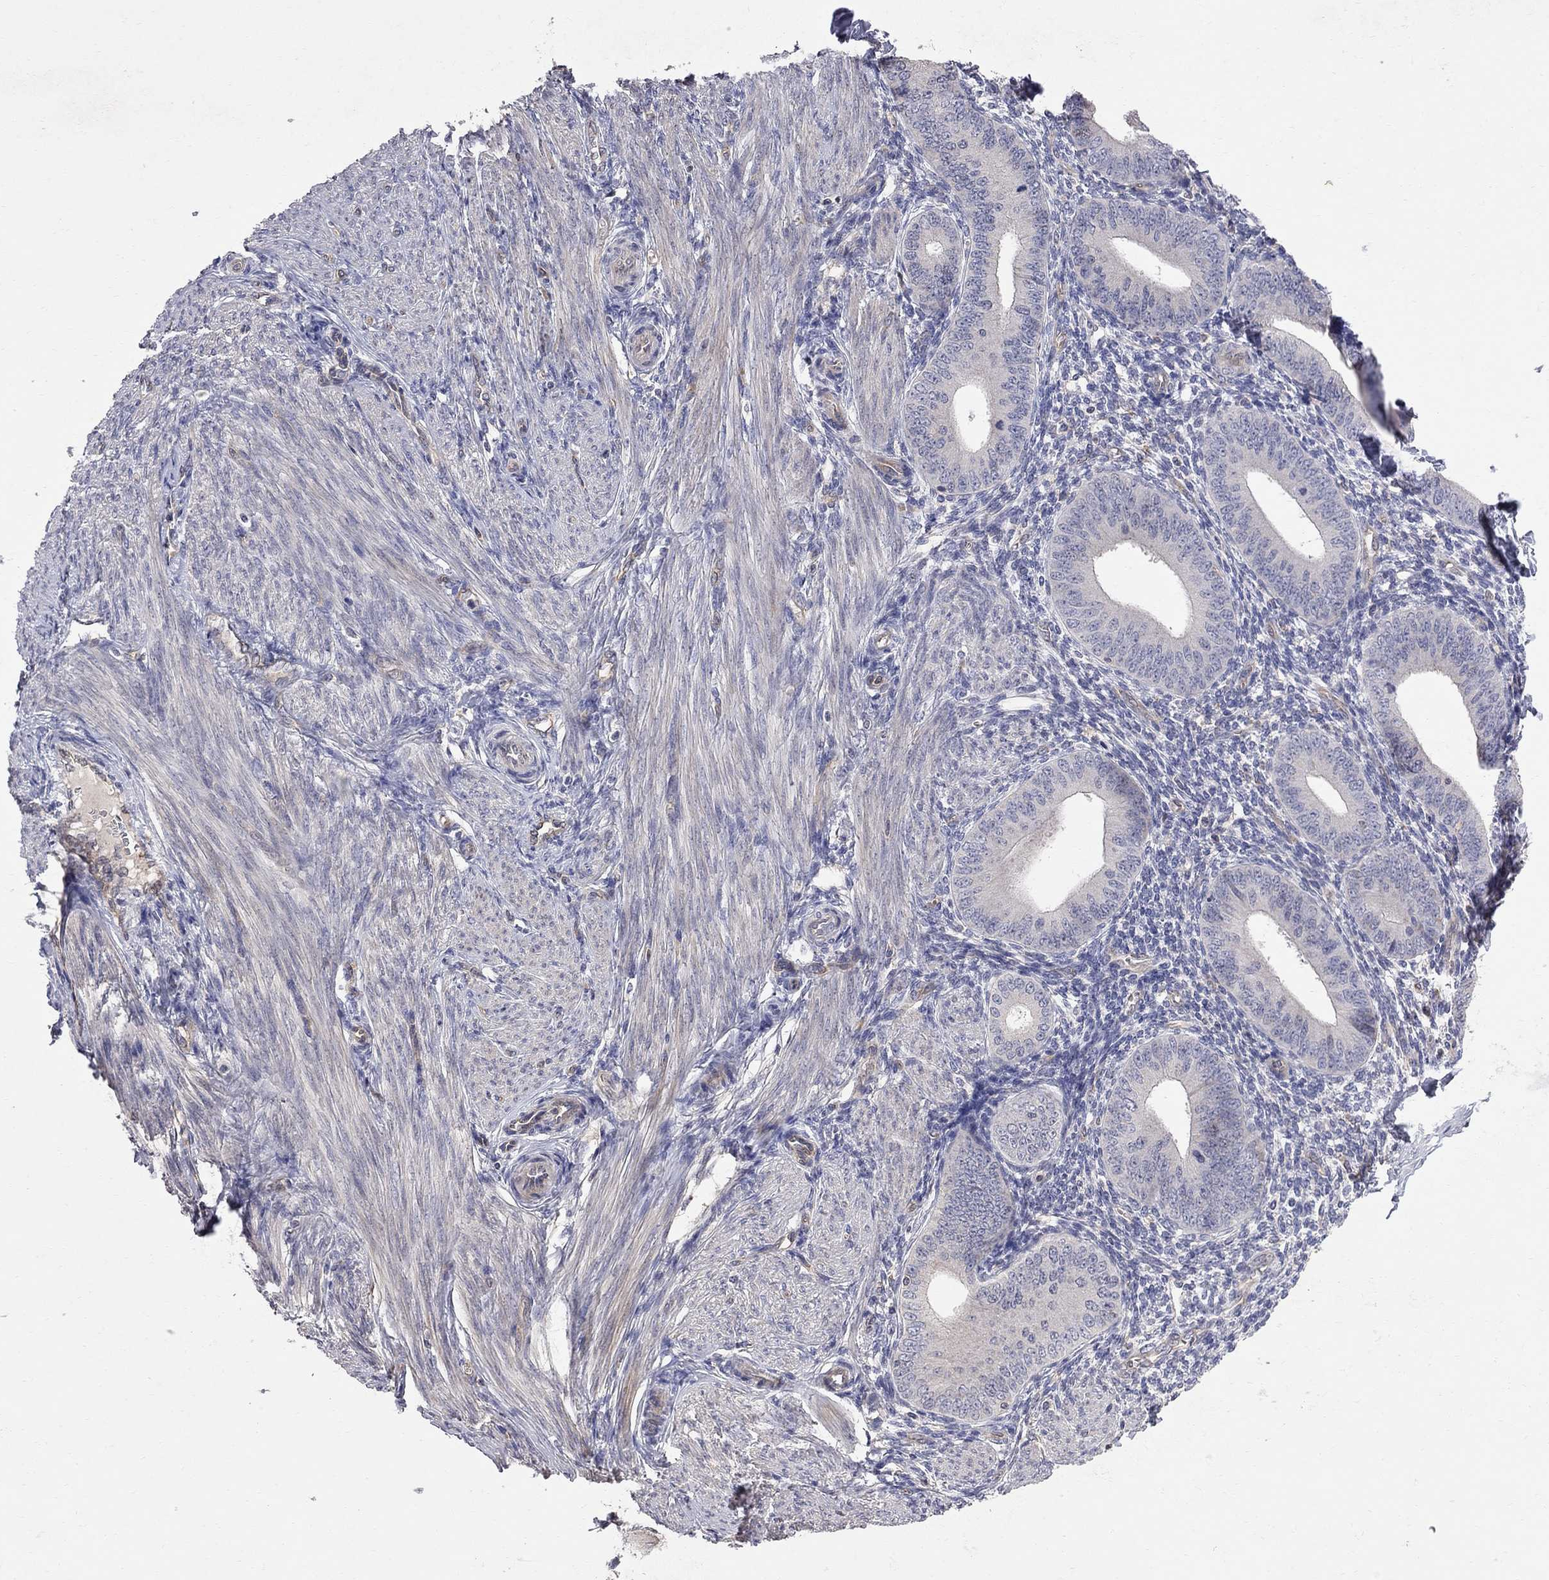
{"staining": {"intensity": "negative", "quantity": "none", "location": "none"}, "tissue": "endometrium", "cell_type": "Cells in endometrial stroma", "image_type": "normal", "snomed": [{"axis": "morphology", "description": "Normal tissue, NOS"}, {"axis": "topography", "description": "Endometrium"}], "caption": "The immunohistochemistry histopathology image has no significant expression in cells in endometrial stroma of endometrium.", "gene": "ABI3", "patient": {"sex": "female", "age": 39}}